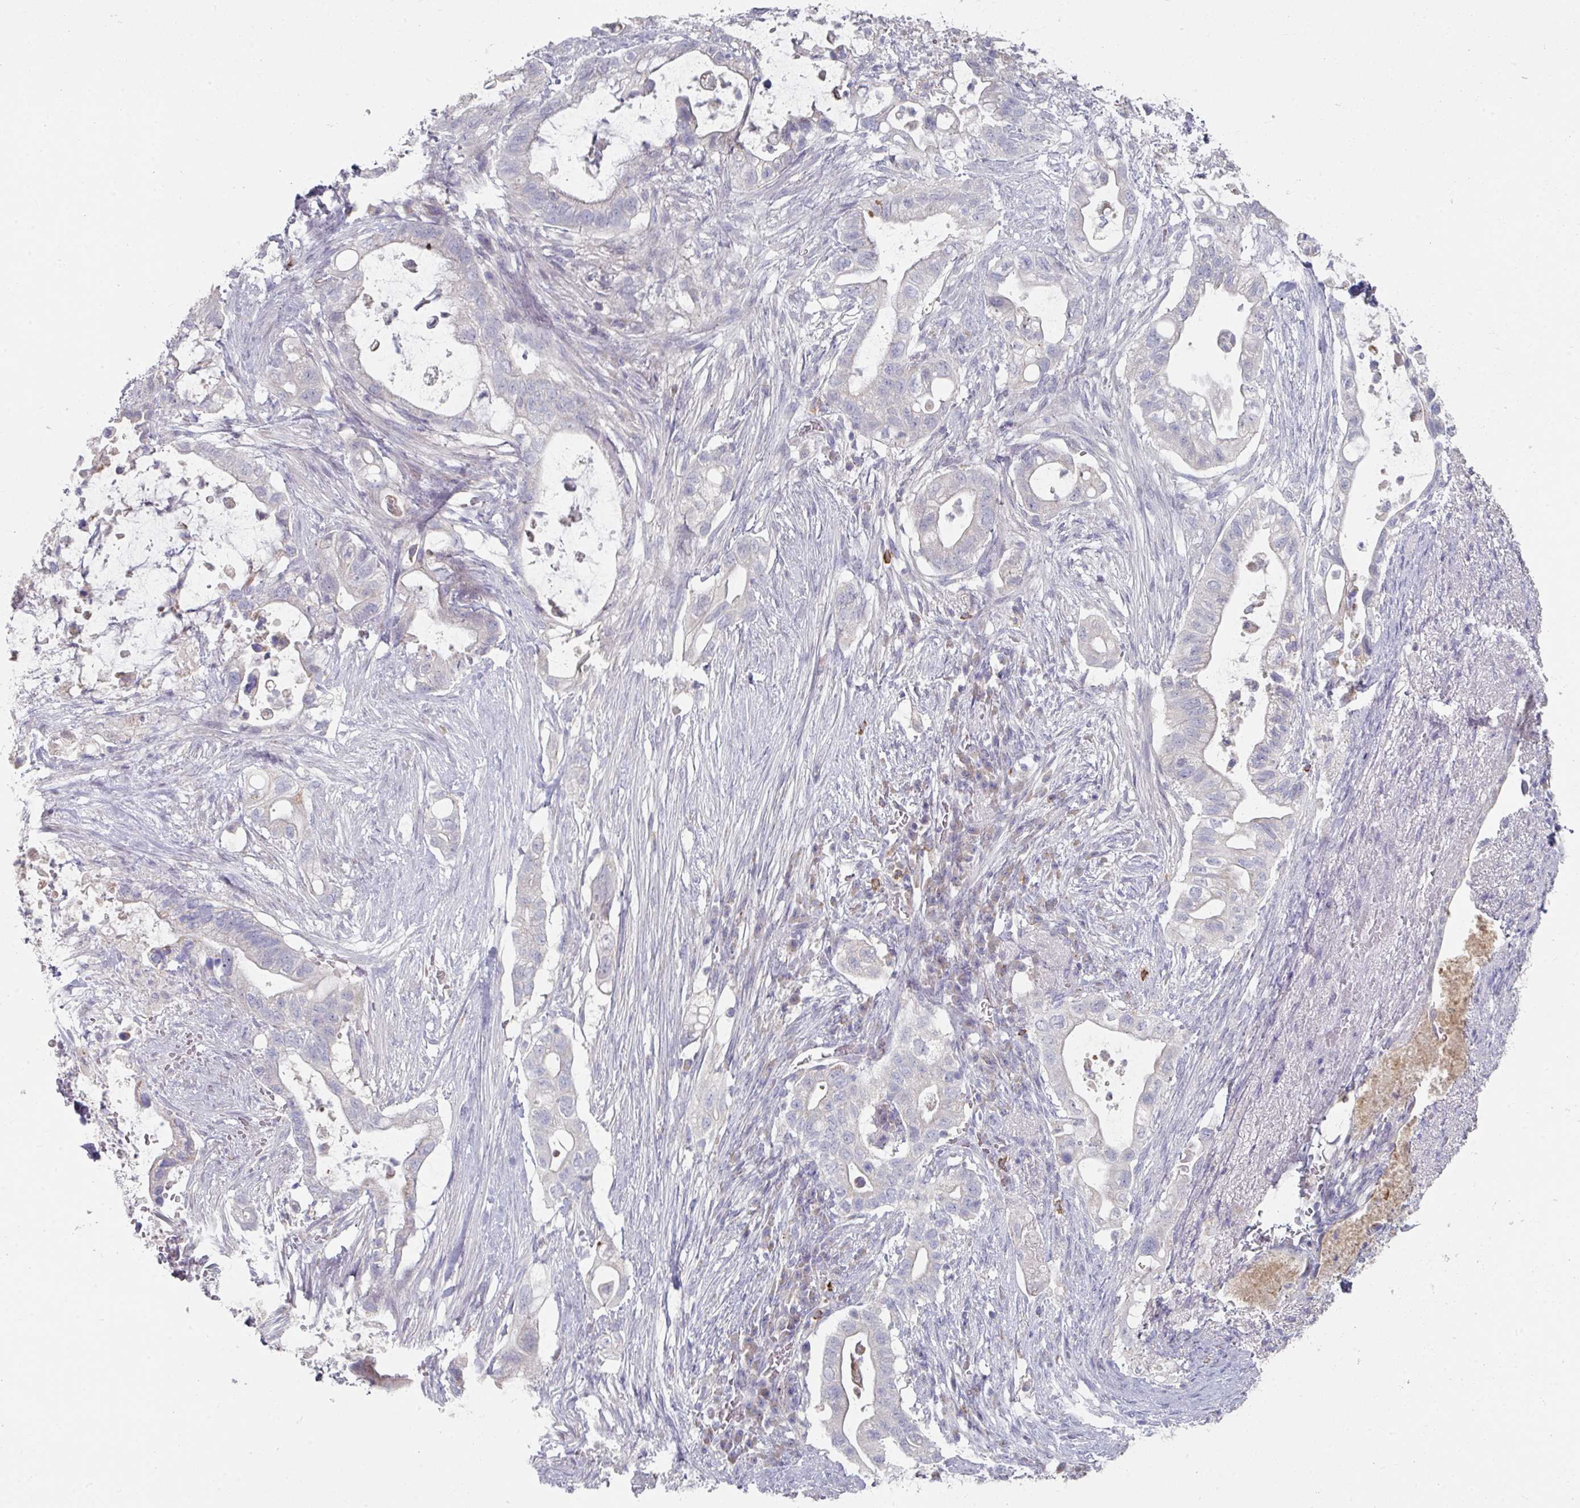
{"staining": {"intensity": "negative", "quantity": "none", "location": "none"}, "tissue": "pancreatic cancer", "cell_type": "Tumor cells", "image_type": "cancer", "snomed": [{"axis": "morphology", "description": "Adenocarcinoma, NOS"}, {"axis": "topography", "description": "Pancreas"}], "caption": "This is an immunohistochemistry (IHC) photomicrograph of pancreatic adenocarcinoma. There is no positivity in tumor cells.", "gene": "NT5C1A", "patient": {"sex": "female", "age": 72}}